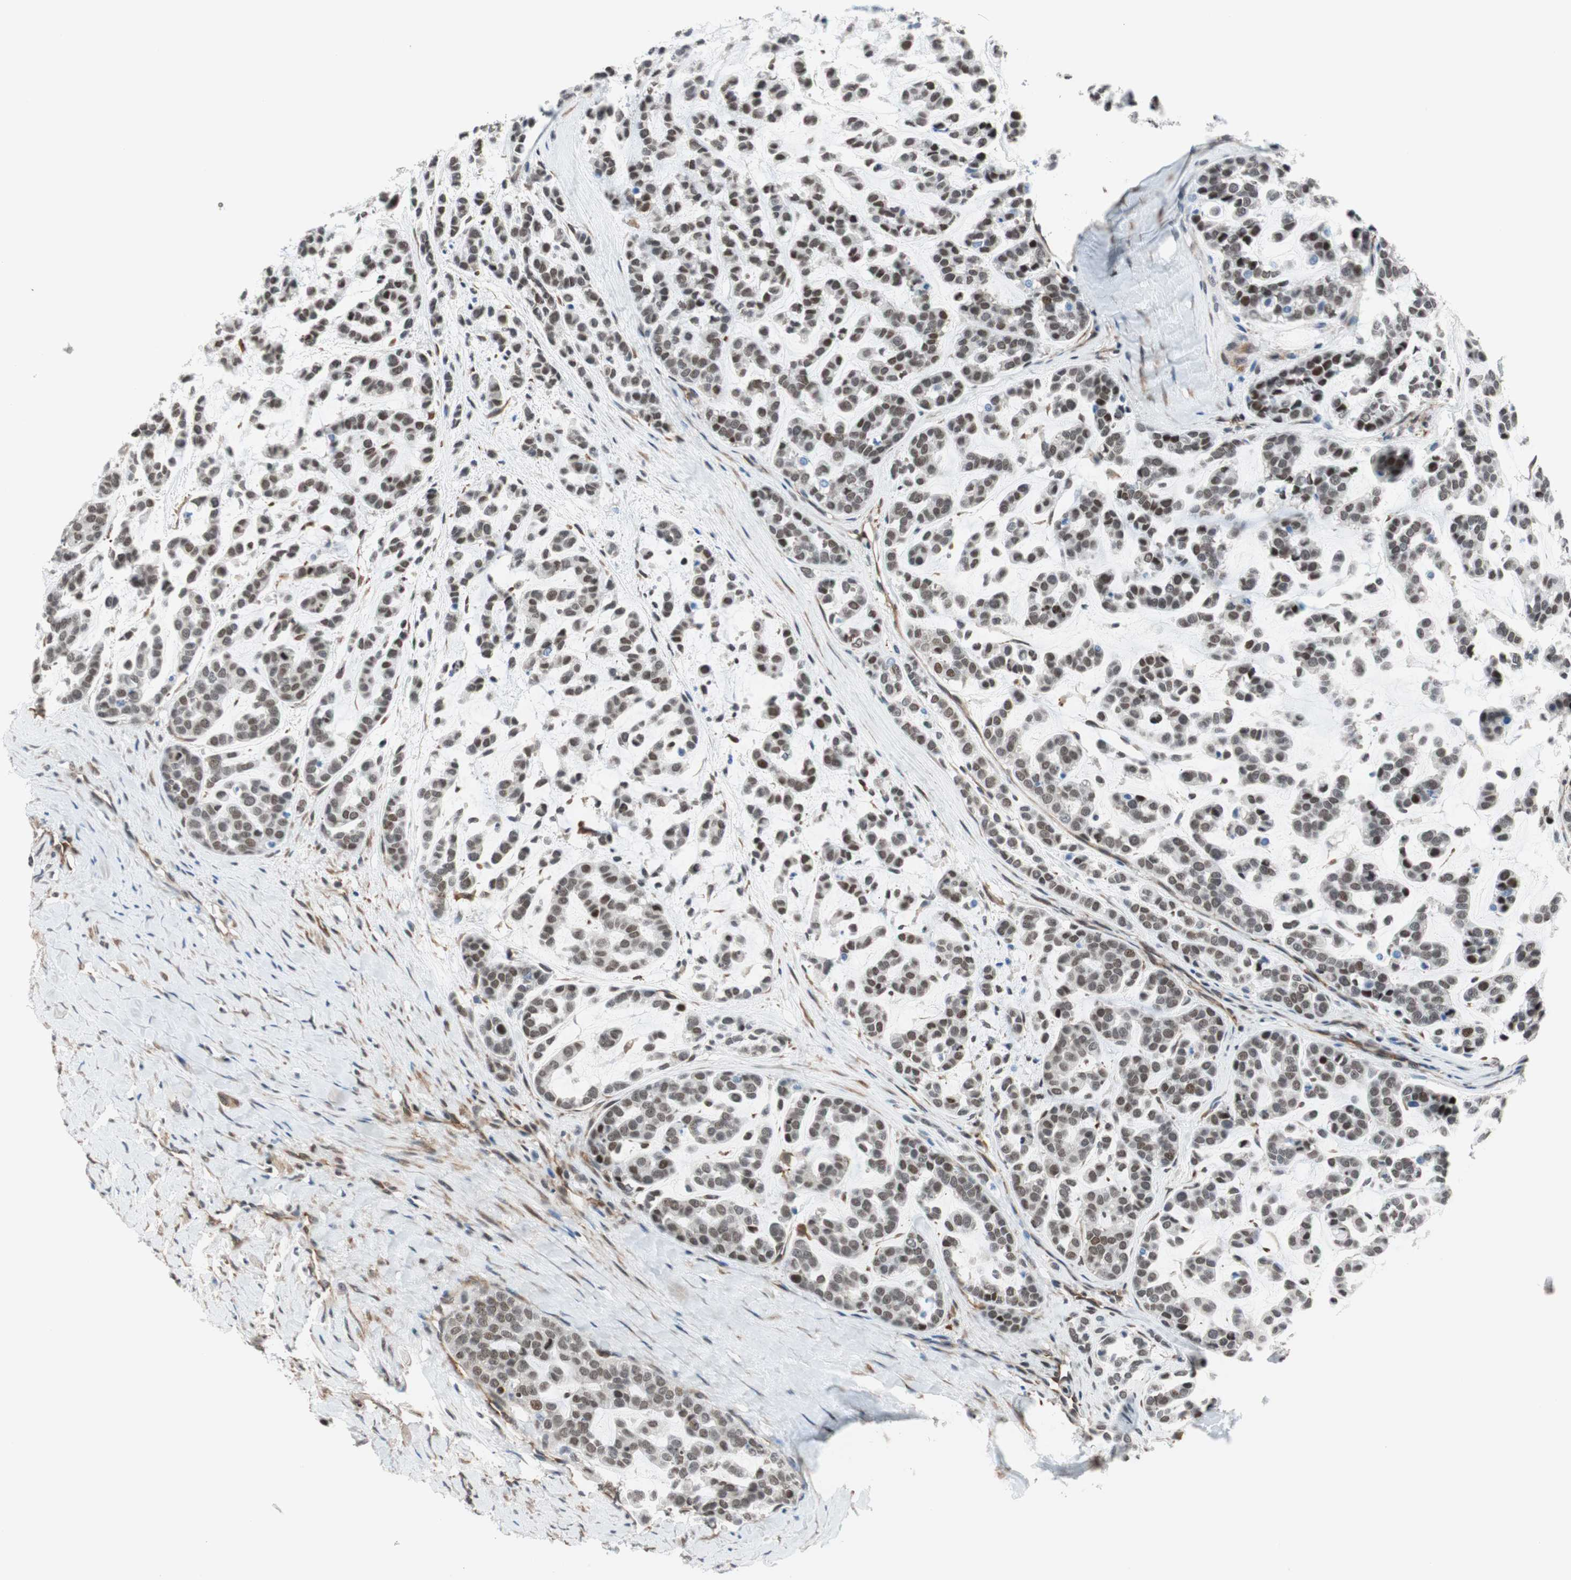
{"staining": {"intensity": "moderate", "quantity": "25%-75%", "location": "nuclear"}, "tissue": "head and neck cancer", "cell_type": "Tumor cells", "image_type": "cancer", "snomed": [{"axis": "morphology", "description": "Adenocarcinoma, NOS"}, {"axis": "morphology", "description": "Adenoma, NOS"}, {"axis": "topography", "description": "Head-Neck"}], "caption": "Brown immunohistochemical staining in human adenoma (head and neck) displays moderate nuclear positivity in about 25%-75% of tumor cells. Ihc stains the protein of interest in brown and the nuclei are stained blue.", "gene": "ZNF512B", "patient": {"sex": "female", "age": 55}}